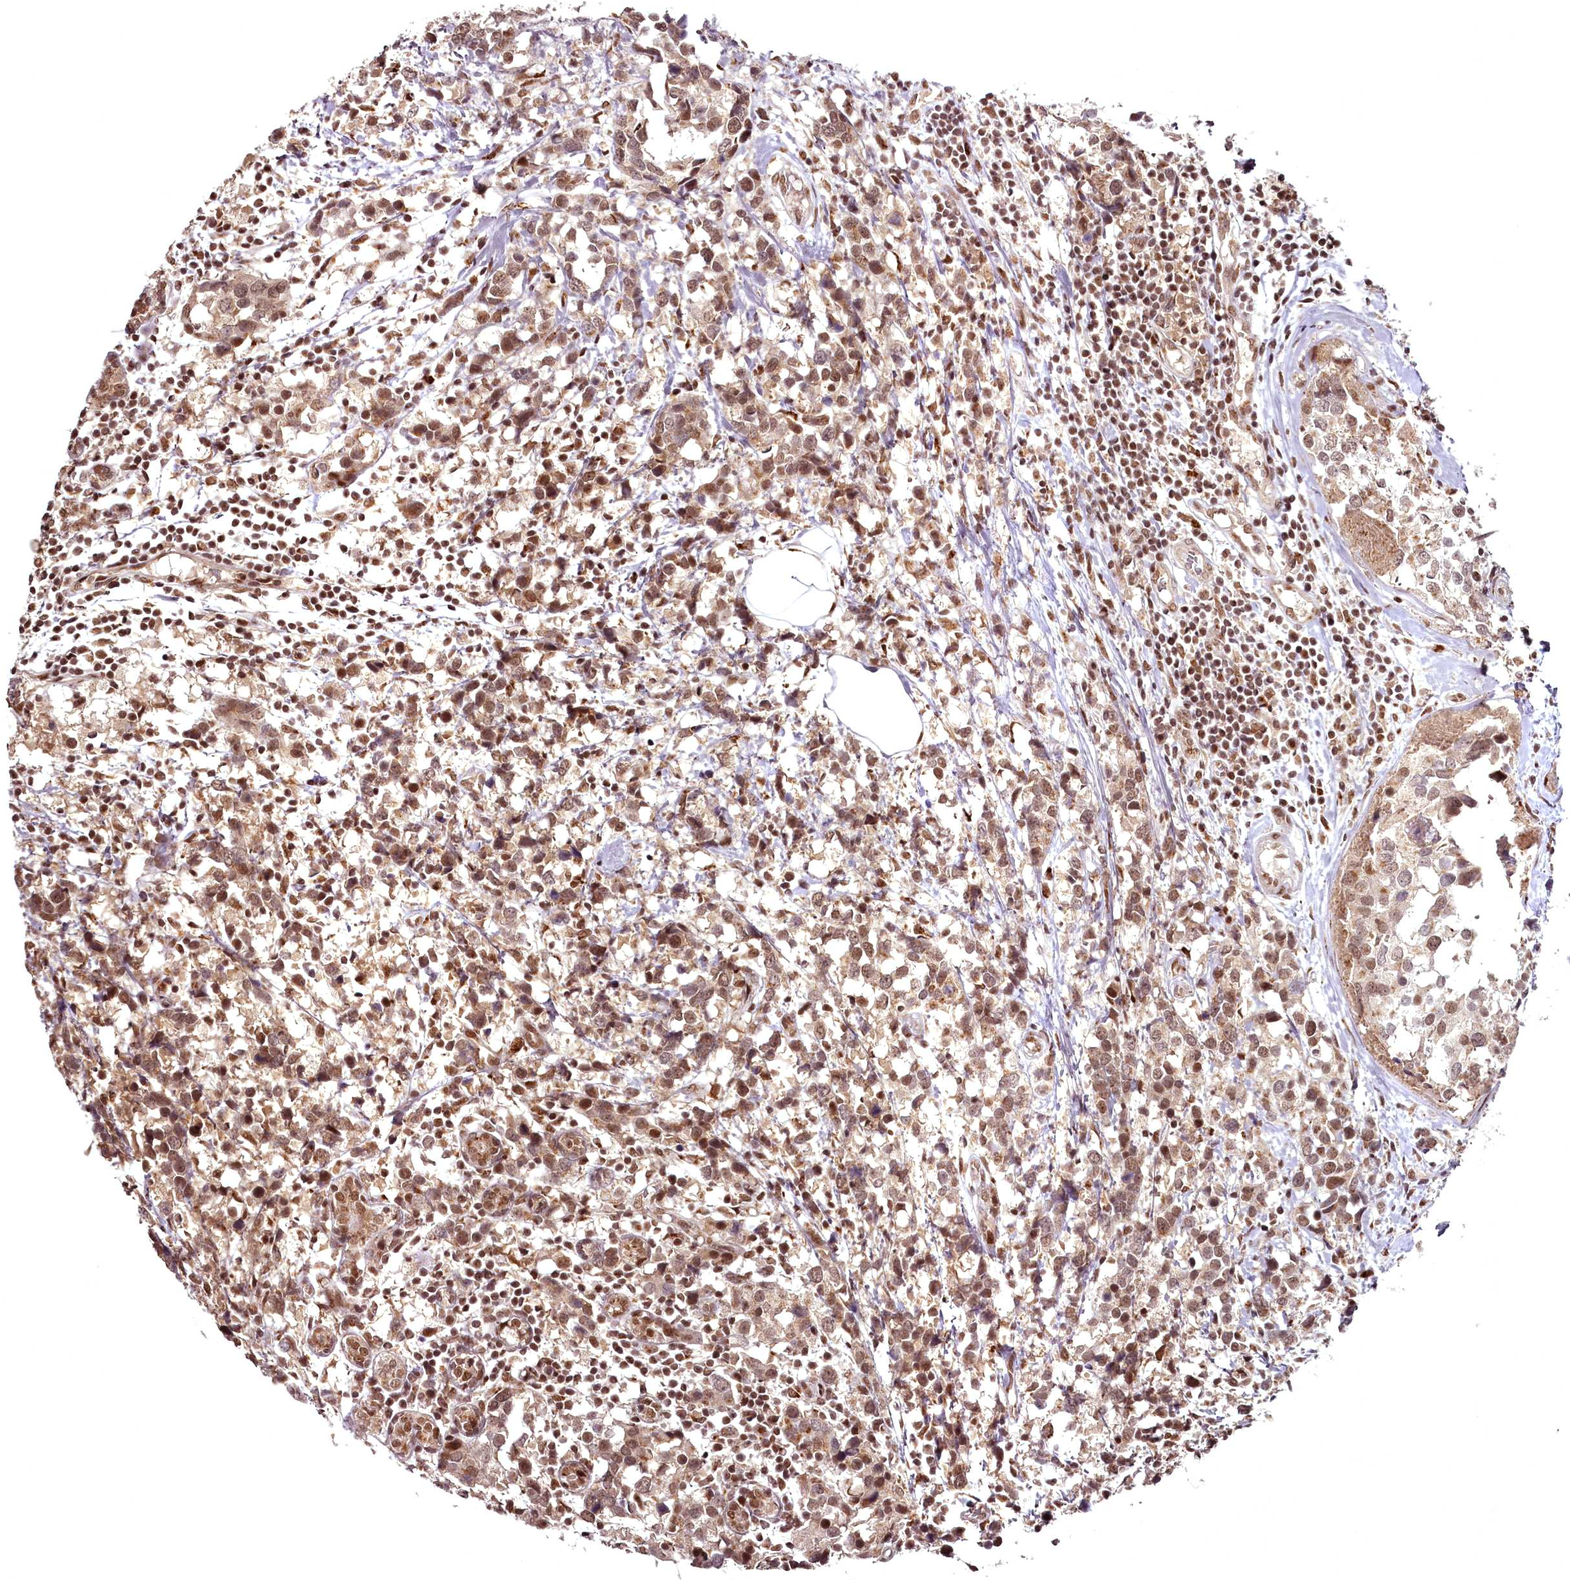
{"staining": {"intensity": "moderate", "quantity": ">75%", "location": "cytoplasmic/membranous,nuclear"}, "tissue": "breast cancer", "cell_type": "Tumor cells", "image_type": "cancer", "snomed": [{"axis": "morphology", "description": "Lobular carcinoma"}, {"axis": "topography", "description": "Breast"}], "caption": "Moderate cytoplasmic/membranous and nuclear positivity for a protein is seen in about >75% of tumor cells of breast cancer (lobular carcinoma) using immunohistochemistry (IHC).", "gene": "CEP83", "patient": {"sex": "female", "age": 59}}